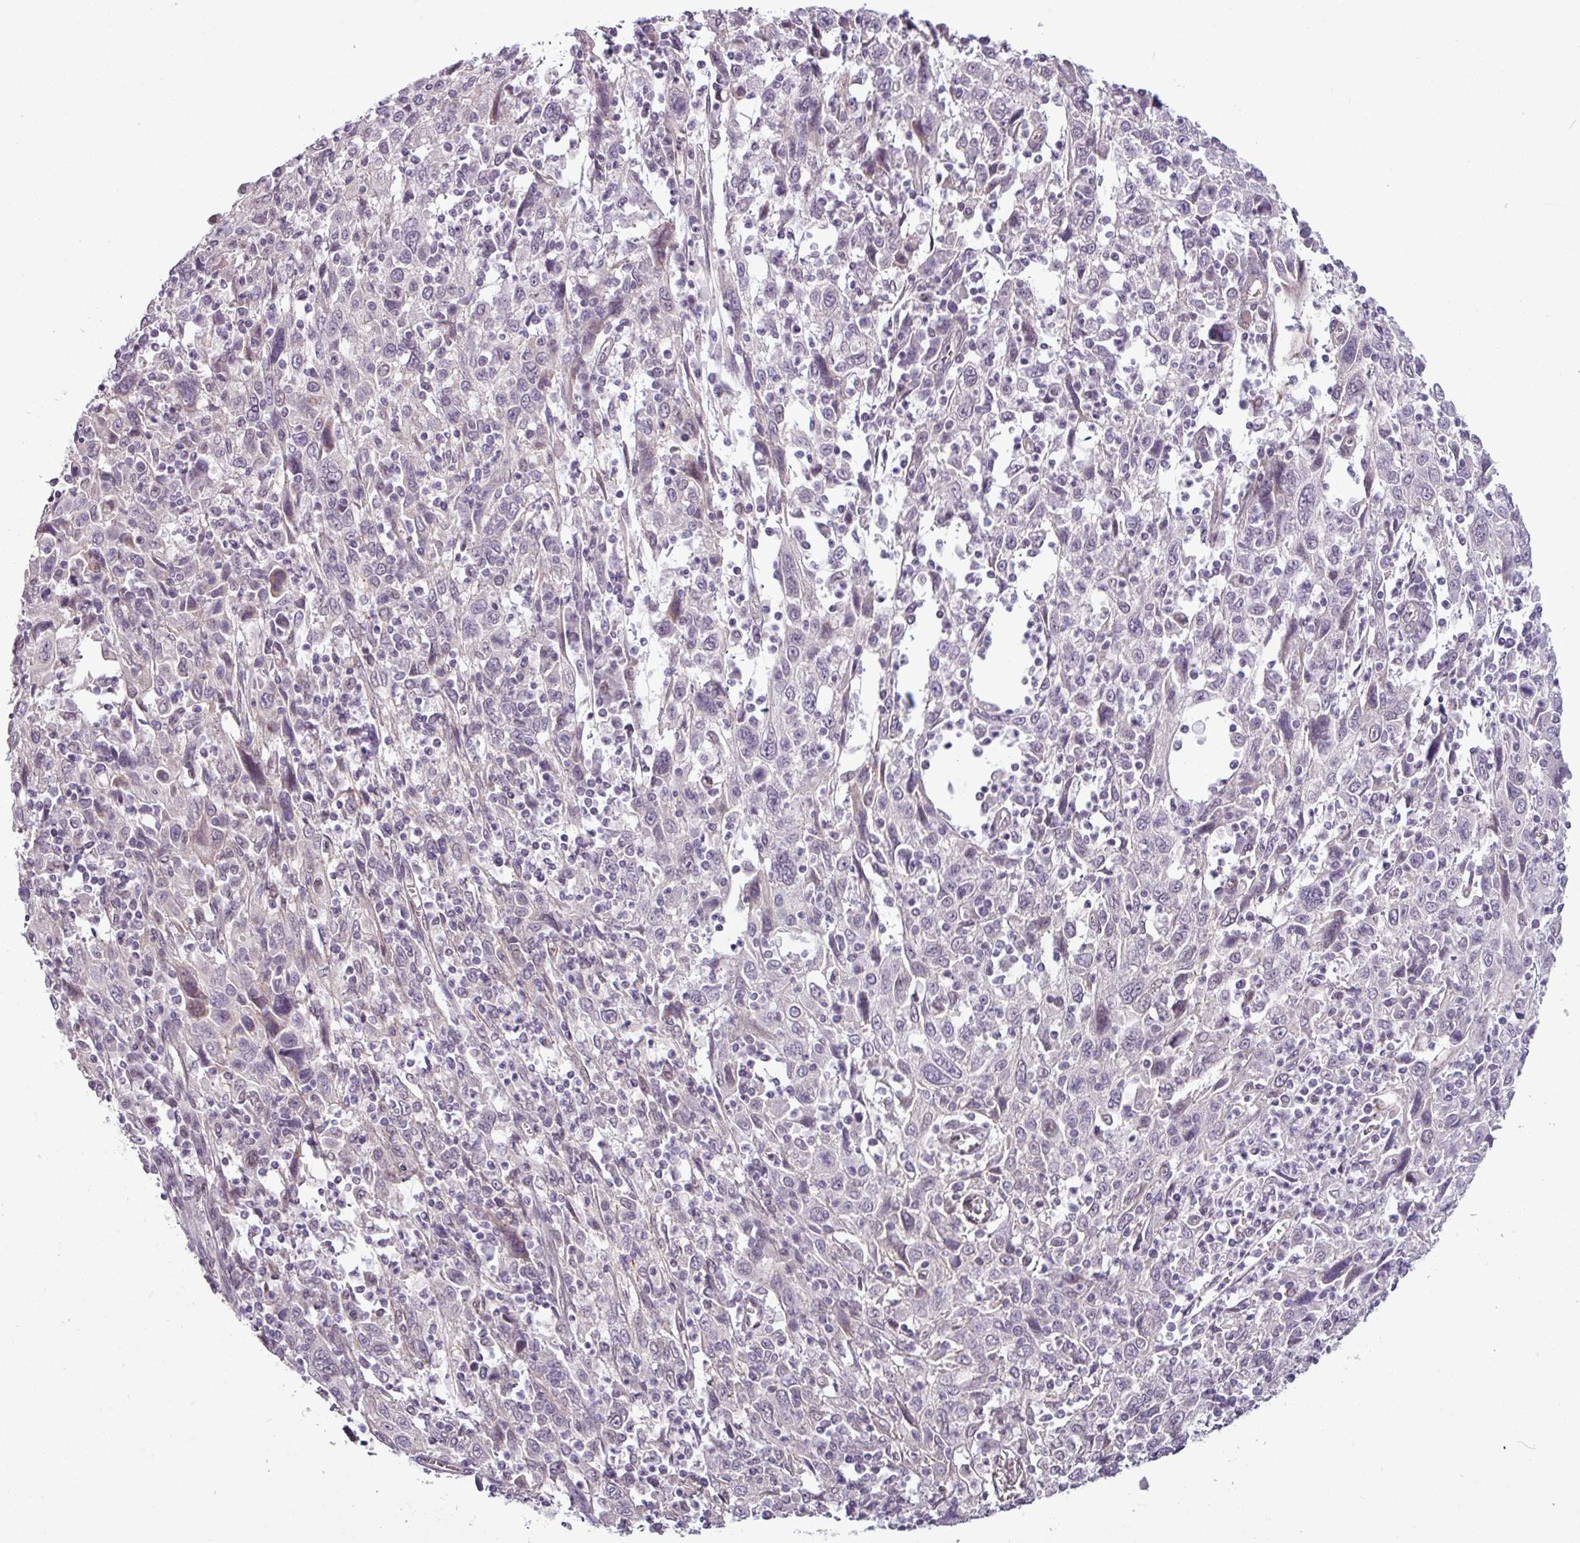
{"staining": {"intensity": "negative", "quantity": "none", "location": "none"}, "tissue": "cervical cancer", "cell_type": "Tumor cells", "image_type": "cancer", "snomed": [{"axis": "morphology", "description": "Squamous cell carcinoma, NOS"}, {"axis": "topography", "description": "Cervix"}], "caption": "High magnification brightfield microscopy of cervical squamous cell carcinoma stained with DAB (3,3'-diaminobenzidine) (brown) and counterstained with hematoxylin (blue): tumor cells show no significant positivity. Brightfield microscopy of immunohistochemistry stained with DAB (3,3'-diaminobenzidine) (brown) and hematoxylin (blue), captured at high magnification.", "gene": "GPT2", "patient": {"sex": "female", "age": 46}}